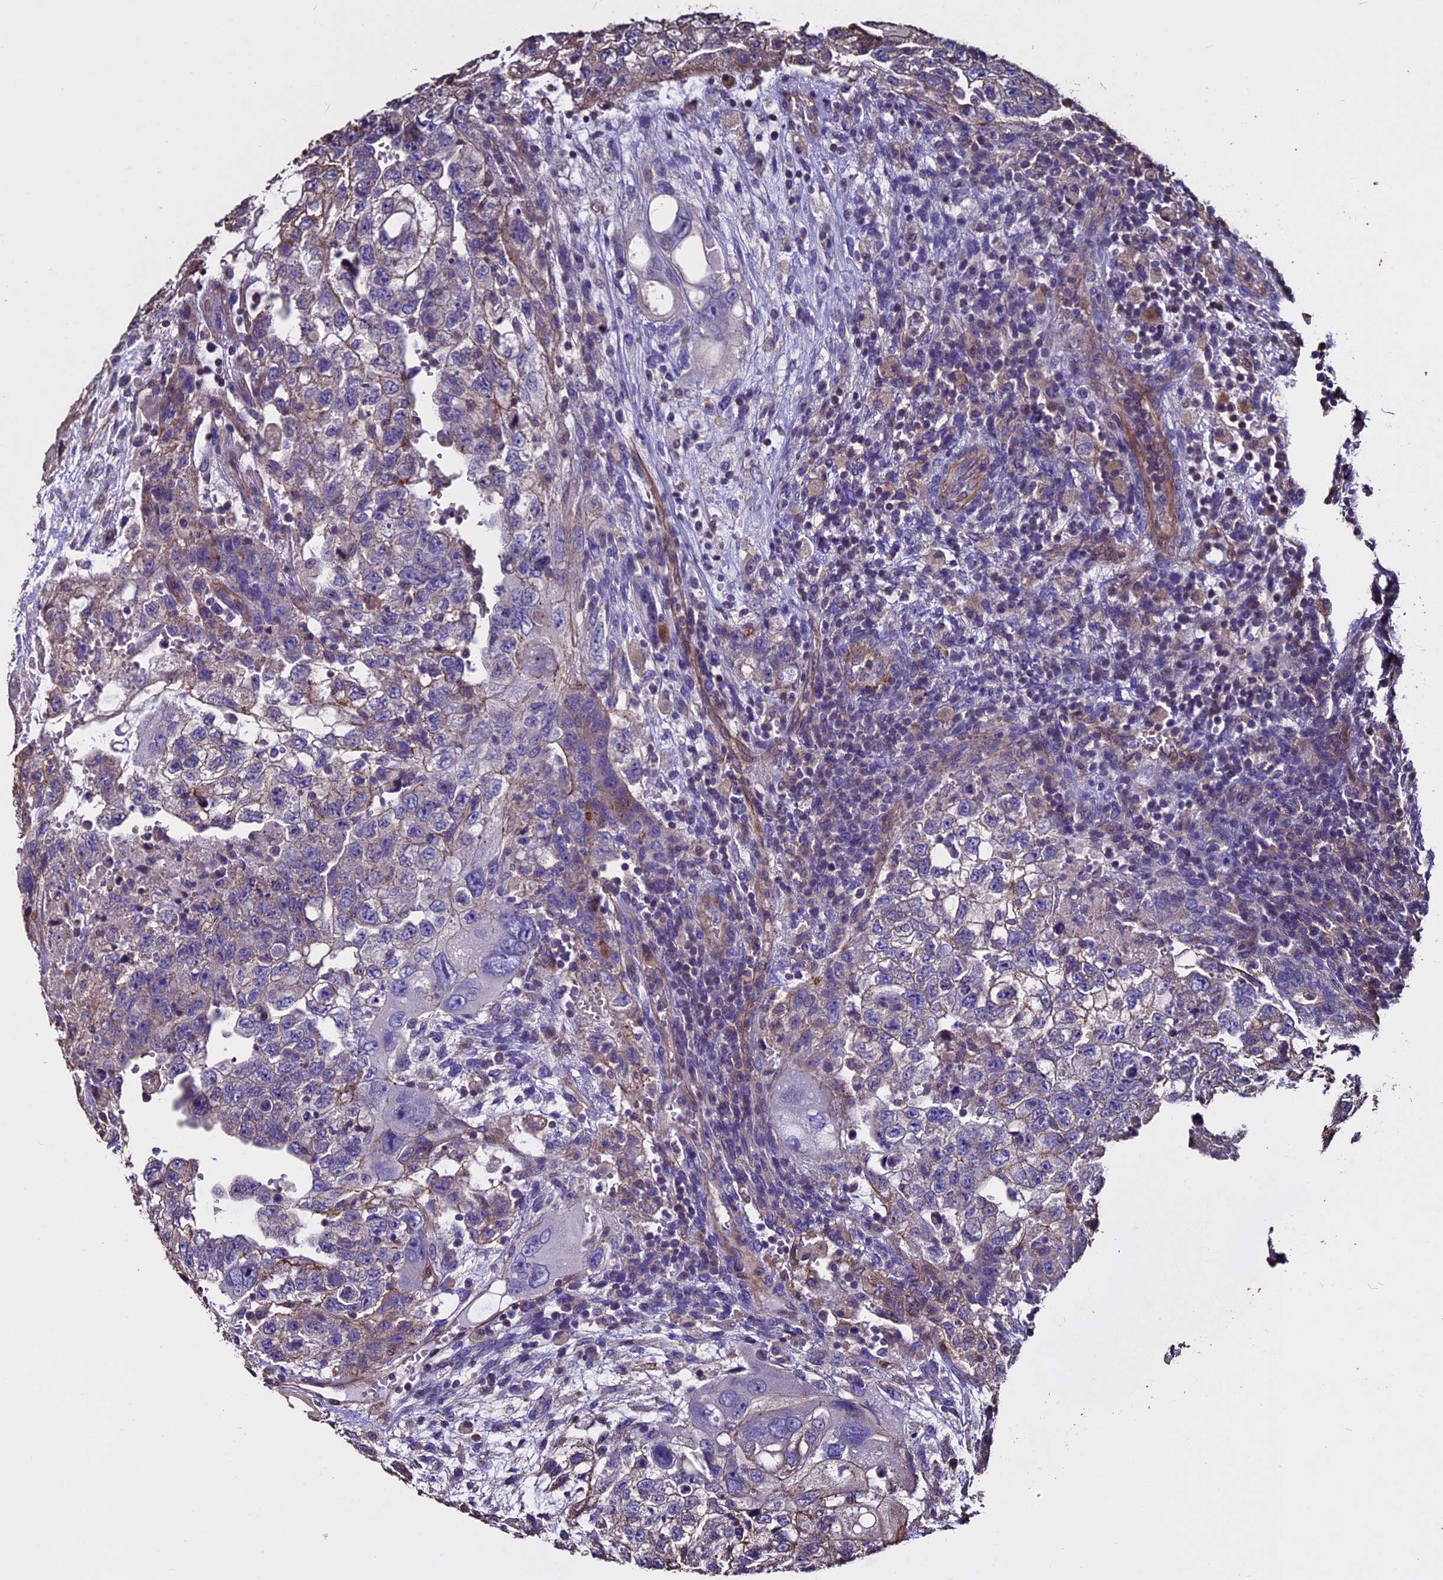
{"staining": {"intensity": "weak", "quantity": "<25%", "location": "cytoplasmic/membranous"}, "tissue": "testis cancer", "cell_type": "Tumor cells", "image_type": "cancer", "snomed": [{"axis": "morphology", "description": "Carcinoma, Embryonal, NOS"}, {"axis": "topography", "description": "Testis"}], "caption": "An IHC histopathology image of testis embryonal carcinoma is shown. There is no staining in tumor cells of testis embryonal carcinoma.", "gene": "USB1", "patient": {"sex": "male", "age": 36}}